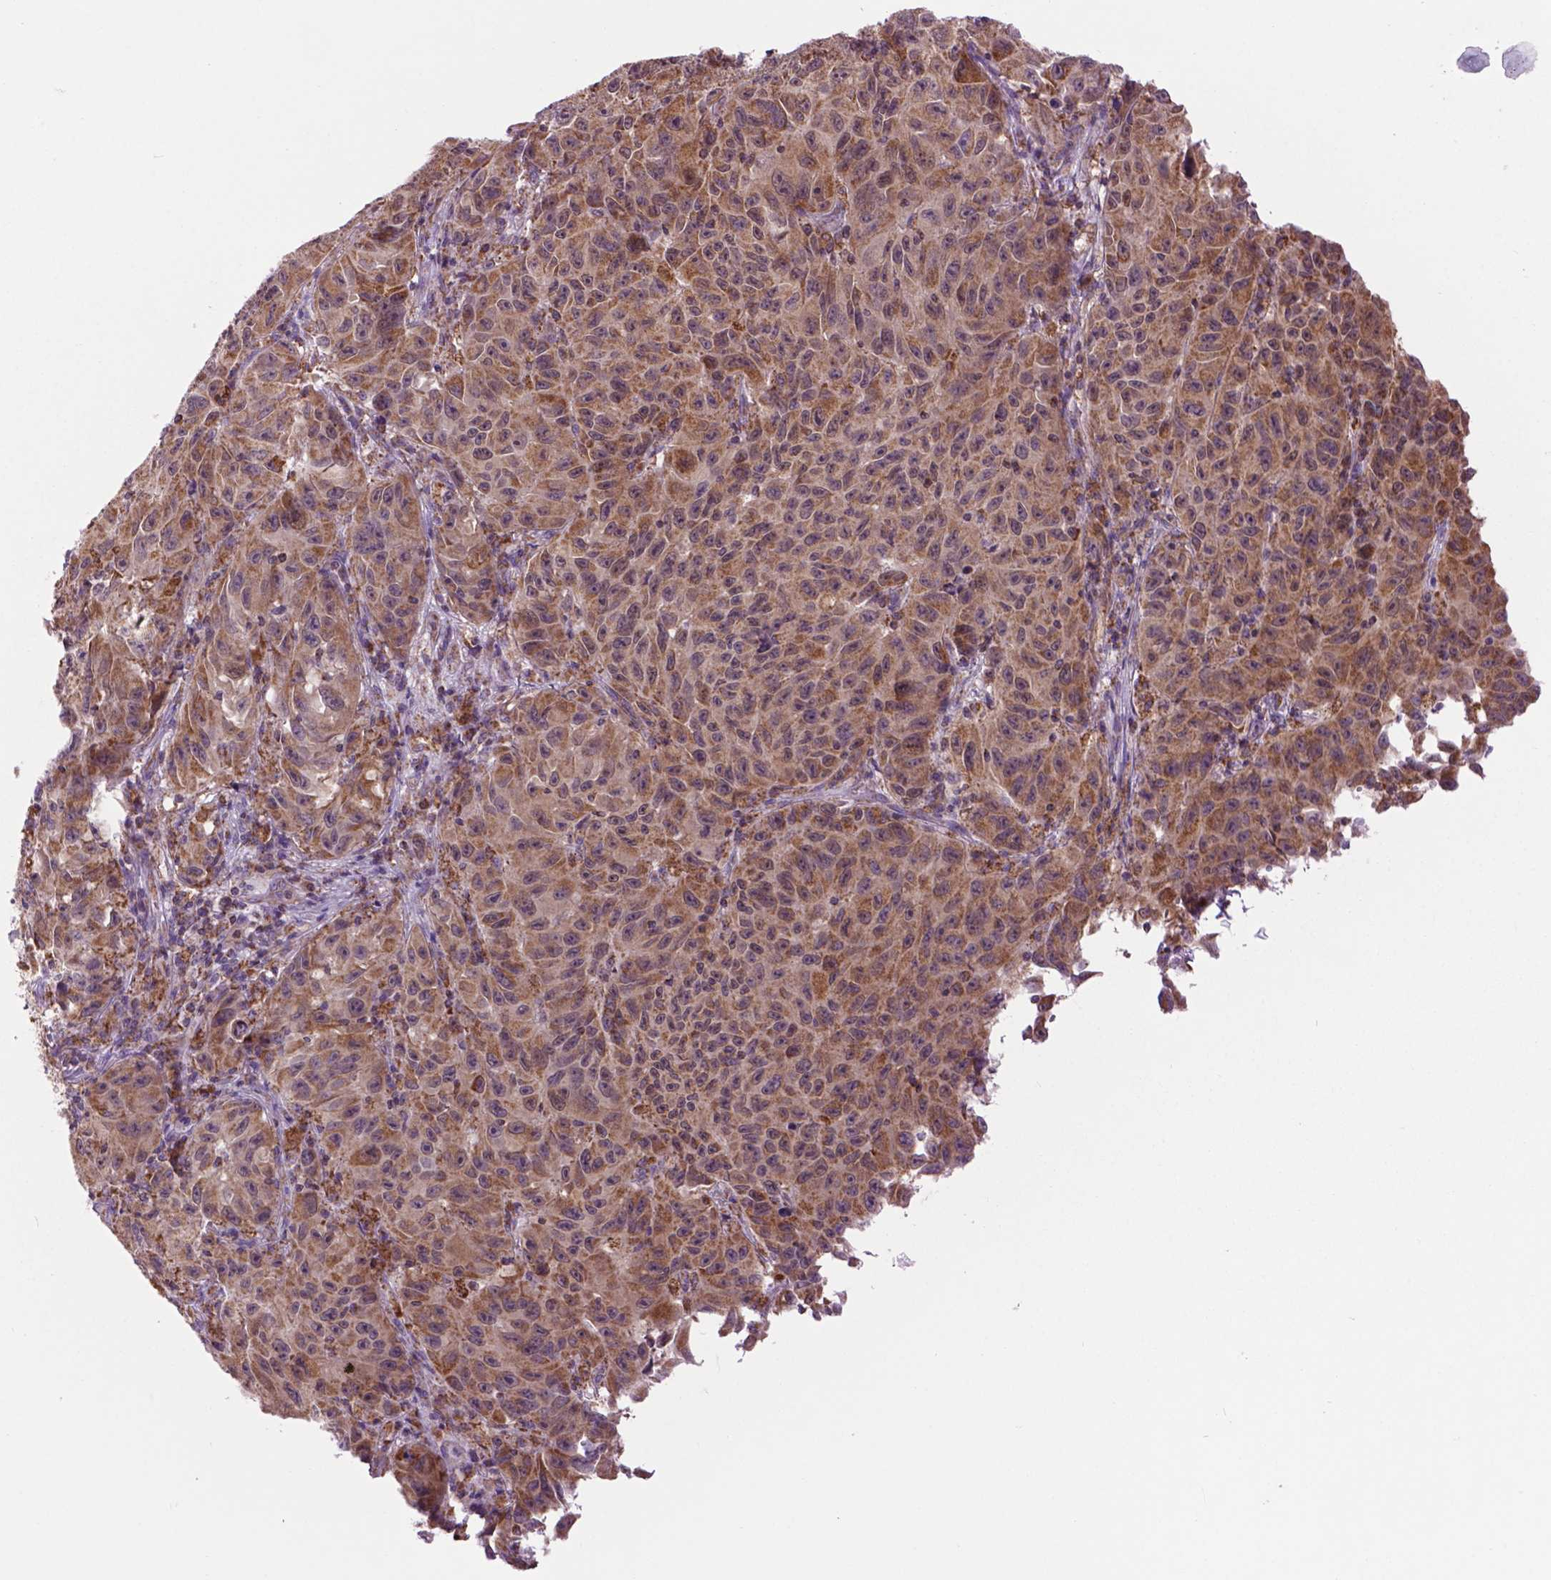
{"staining": {"intensity": "moderate", "quantity": ">75%", "location": "cytoplasmic/membranous"}, "tissue": "melanoma", "cell_type": "Tumor cells", "image_type": "cancer", "snomed": [{"axis": "morphology", "description": "Malignant melanoma, NOS"}, {"axis": "topography", "description": "Vulva, labia, clitoris and Bartholin´s gland, NO"}], "caption": "Brown immunohistochemical staining in melanoma exhibits moderate cytoplasmic/membranous expression in approximately >75% of tumor cells. (DAB (3,3'-diaminobenzidine) = brown stain, brightfield microscopy at high magnification).", "gene": "PYCR3", "patient": {"sex": "female", "age": 75}}